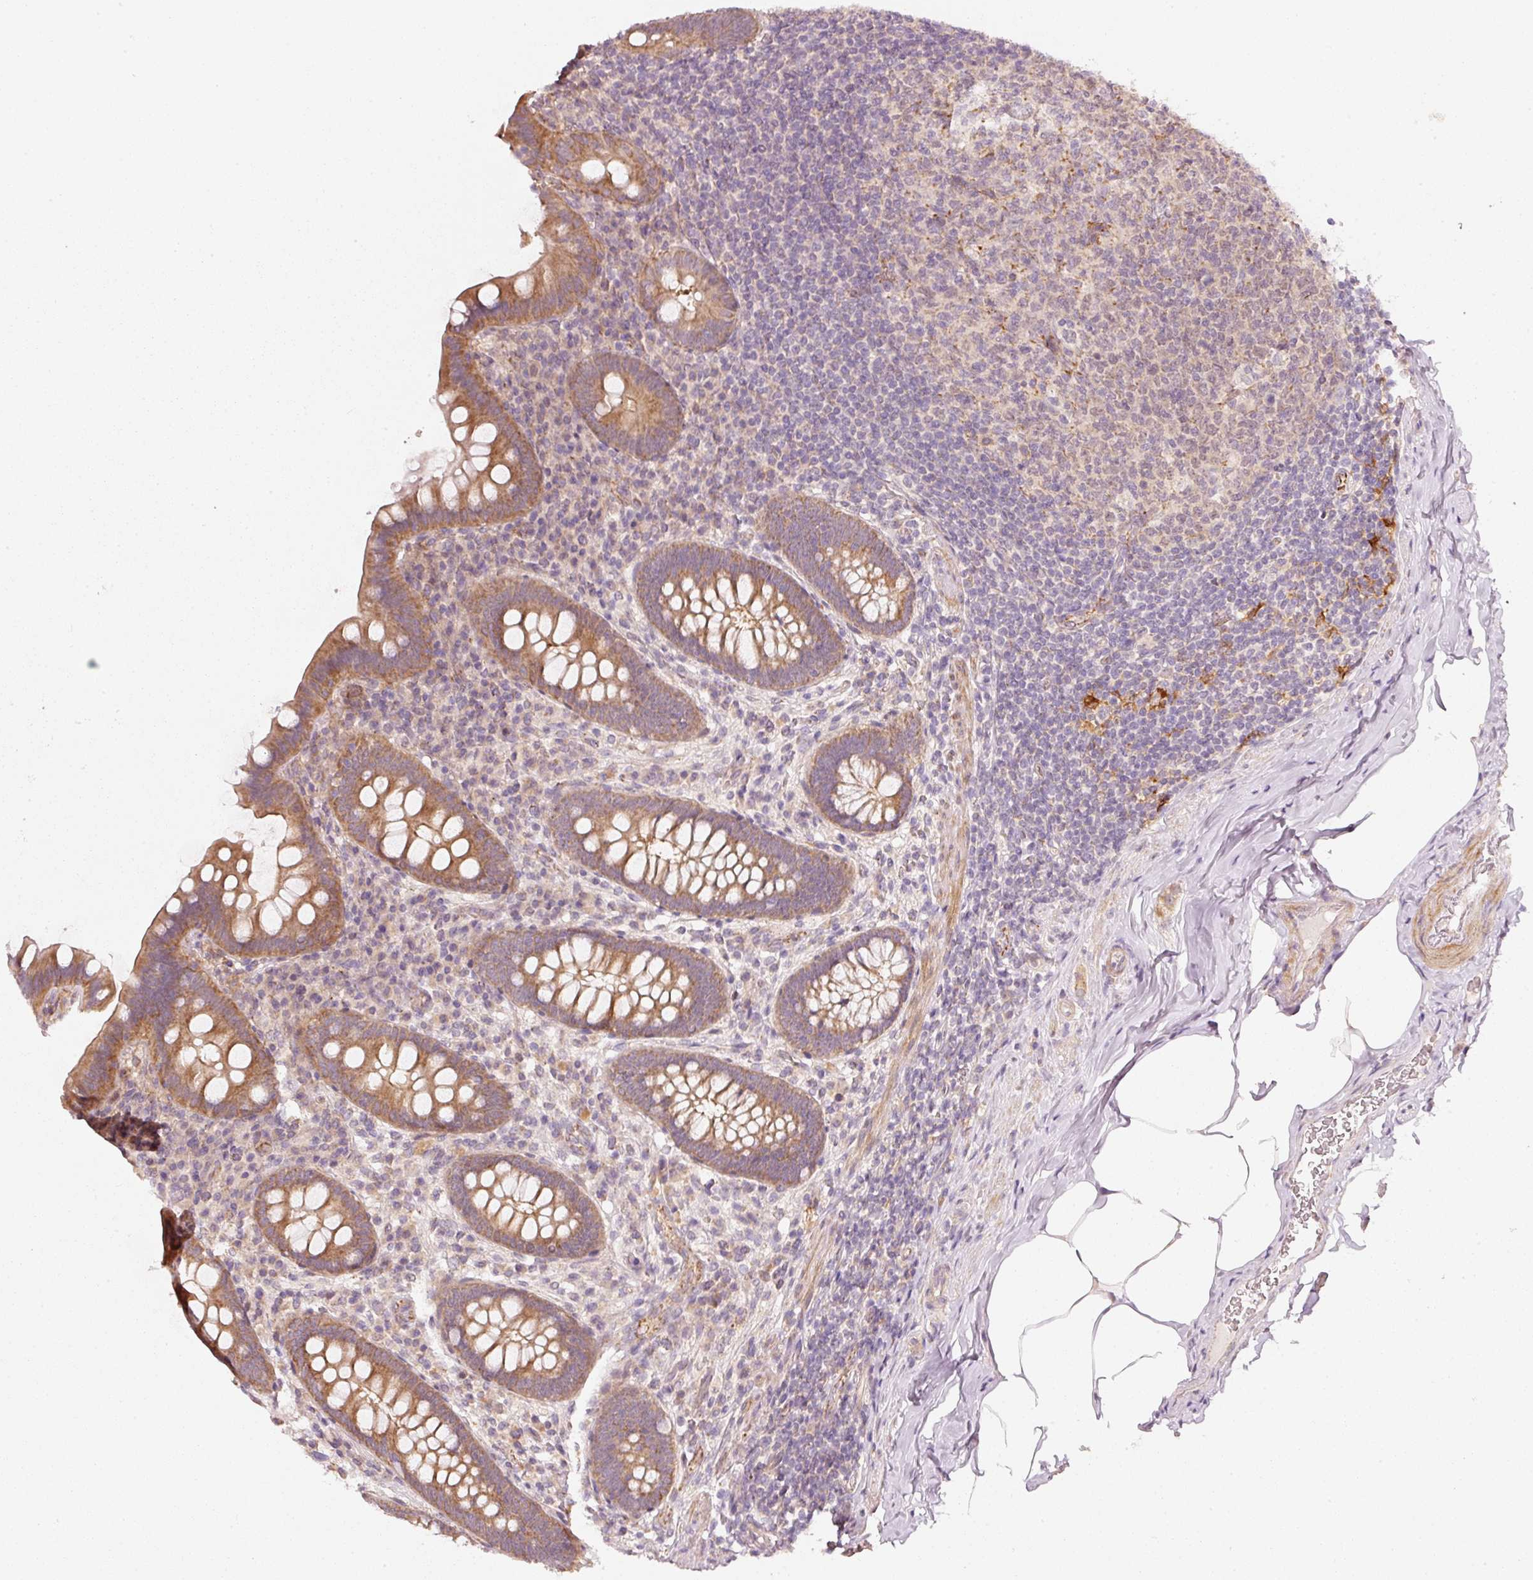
{"staining": {"intensity": "strong", "quantity": ">75%", "location": "cytoplasmic/membranous"}, "tissue": "appendix", "cell_type": "Glandular cells", "image_type": "normal", "snomed": [{"axis": "morphology", "description": "Normal tissue, NOS"}, {"axis": "topography", "description": "Appendix"}], "caption": "The photomicrograph exhibits immunohistochemical staining of normal appendix. There is strong cytoplasmic/membranous staining is appreciated in about >75% of glandular cells.", "gene": "ARHGAP22", "patient": {"sex": "male", "age": 71}}